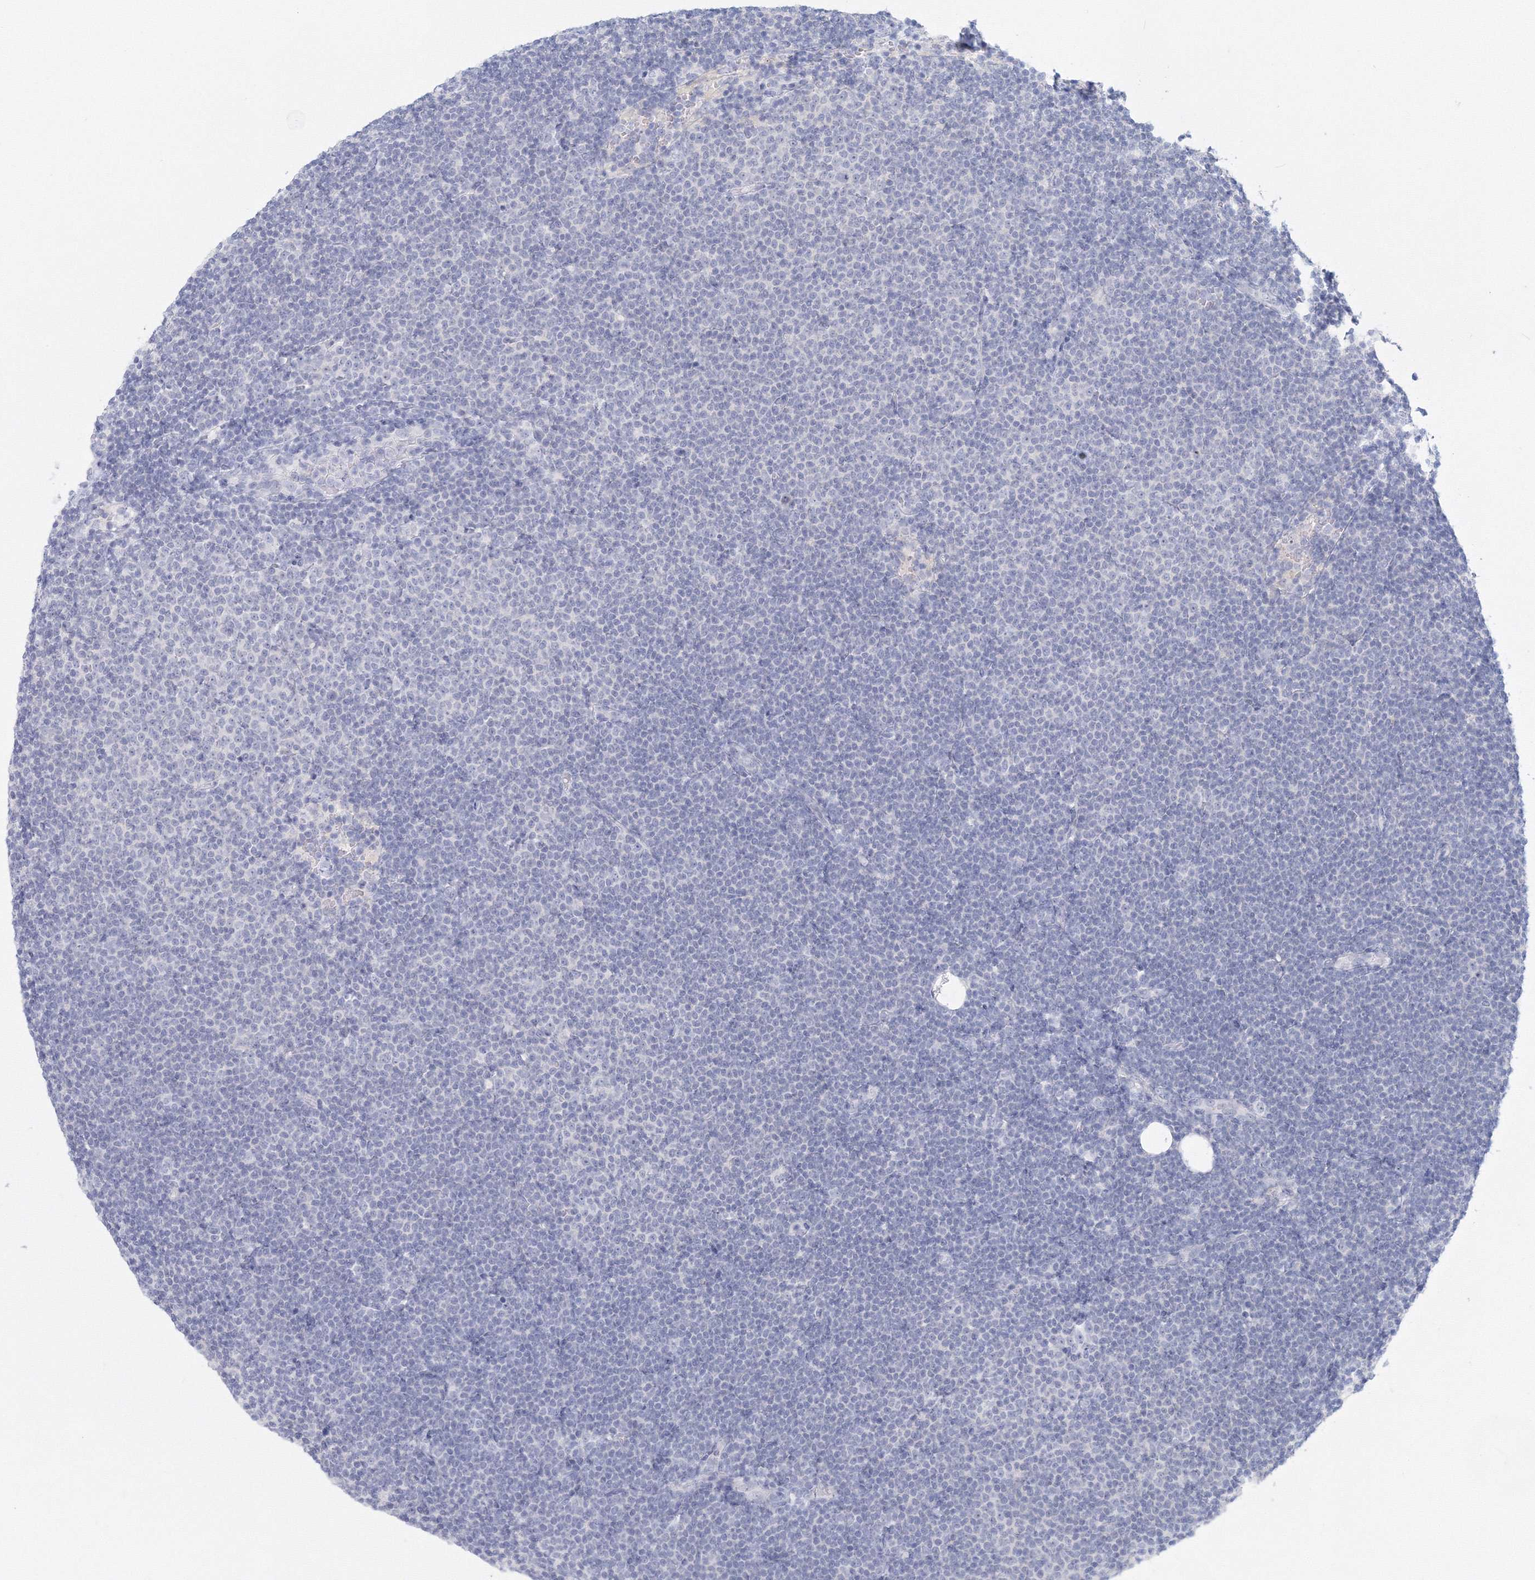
{"staining": {"intensity": "negative", "quantity": "none", "location": "none"}, "tissue": "lymphoma", "cell_type": "Tumor cells", "image_type": "cancer", "snomed": [{"axis": "morphology", "description": "Malignant lymphoma, non-Hodgkin's type, Low grade"}, {"axis": "topography", "description": "Lymph node"}], "caption": "Immunohistochemistry (IHC) photomicrograph of neoplastic tissue: human lymphoma stained with DAB (3,3'-diaminobenzidine) shows no significant protein staining in tumor cells.", "gene": "VSIG1", "patient": {"sex": "female", "age": 53}}